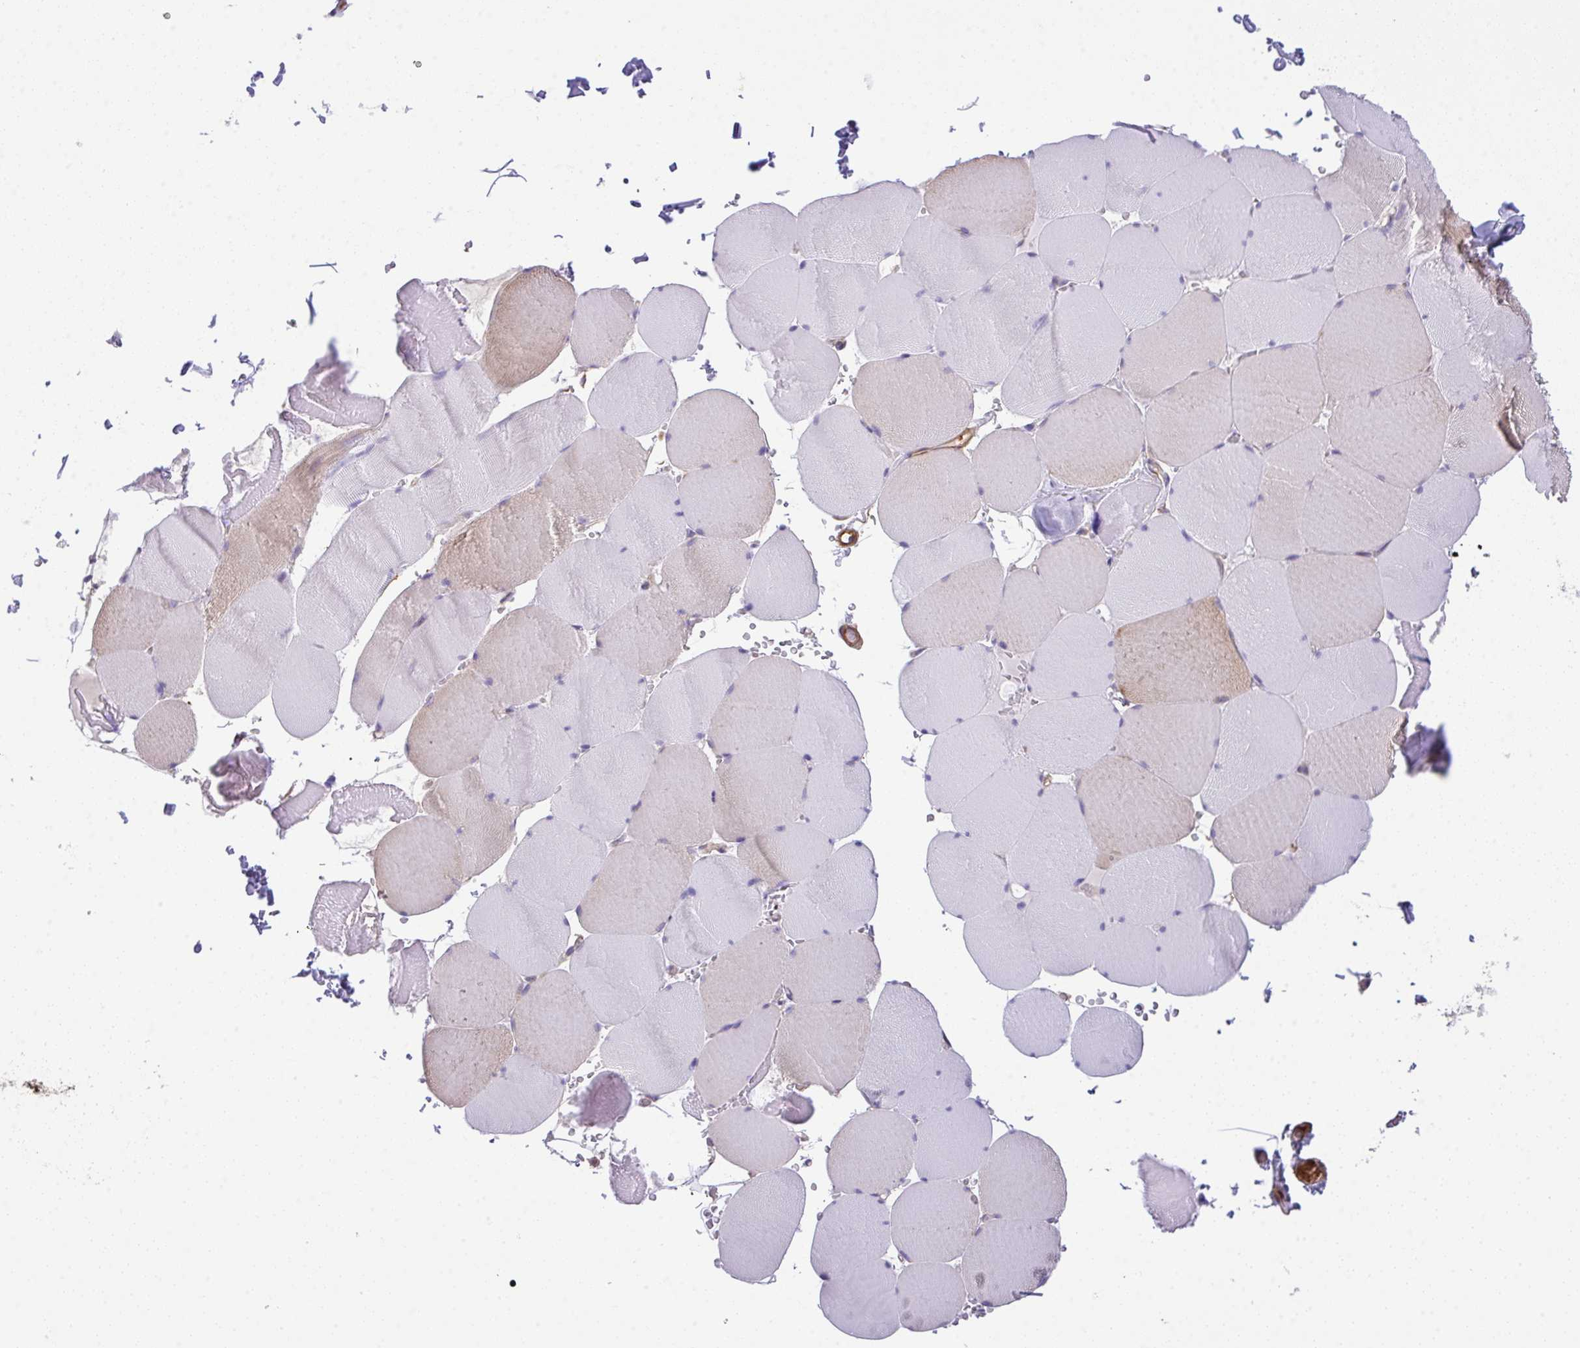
{"staining": {"intensity": "weak", "quantity": "25%-75%", "location": "cytoplasmic/membranous"}, "tissue": "skeletal muscle", "cell_type": "Myocytes", "image_type": "normal", "snomed": [{"axis": "morphology", "description": "Normal tissue, NOS"}, {"axis": "topography", "description": "Skeletal muscle"}, {"axis": "topography", "description": "Head-Neck"}], "caption": "This histopathology image demonstrates IHC staining of normal skeletal muscle, with low weak cytoplasmic/membranous expression in approximately 25%-75% of myocytes.", "gene": "TMEM229A", "patient": {"sex": "male", "age": 66}}